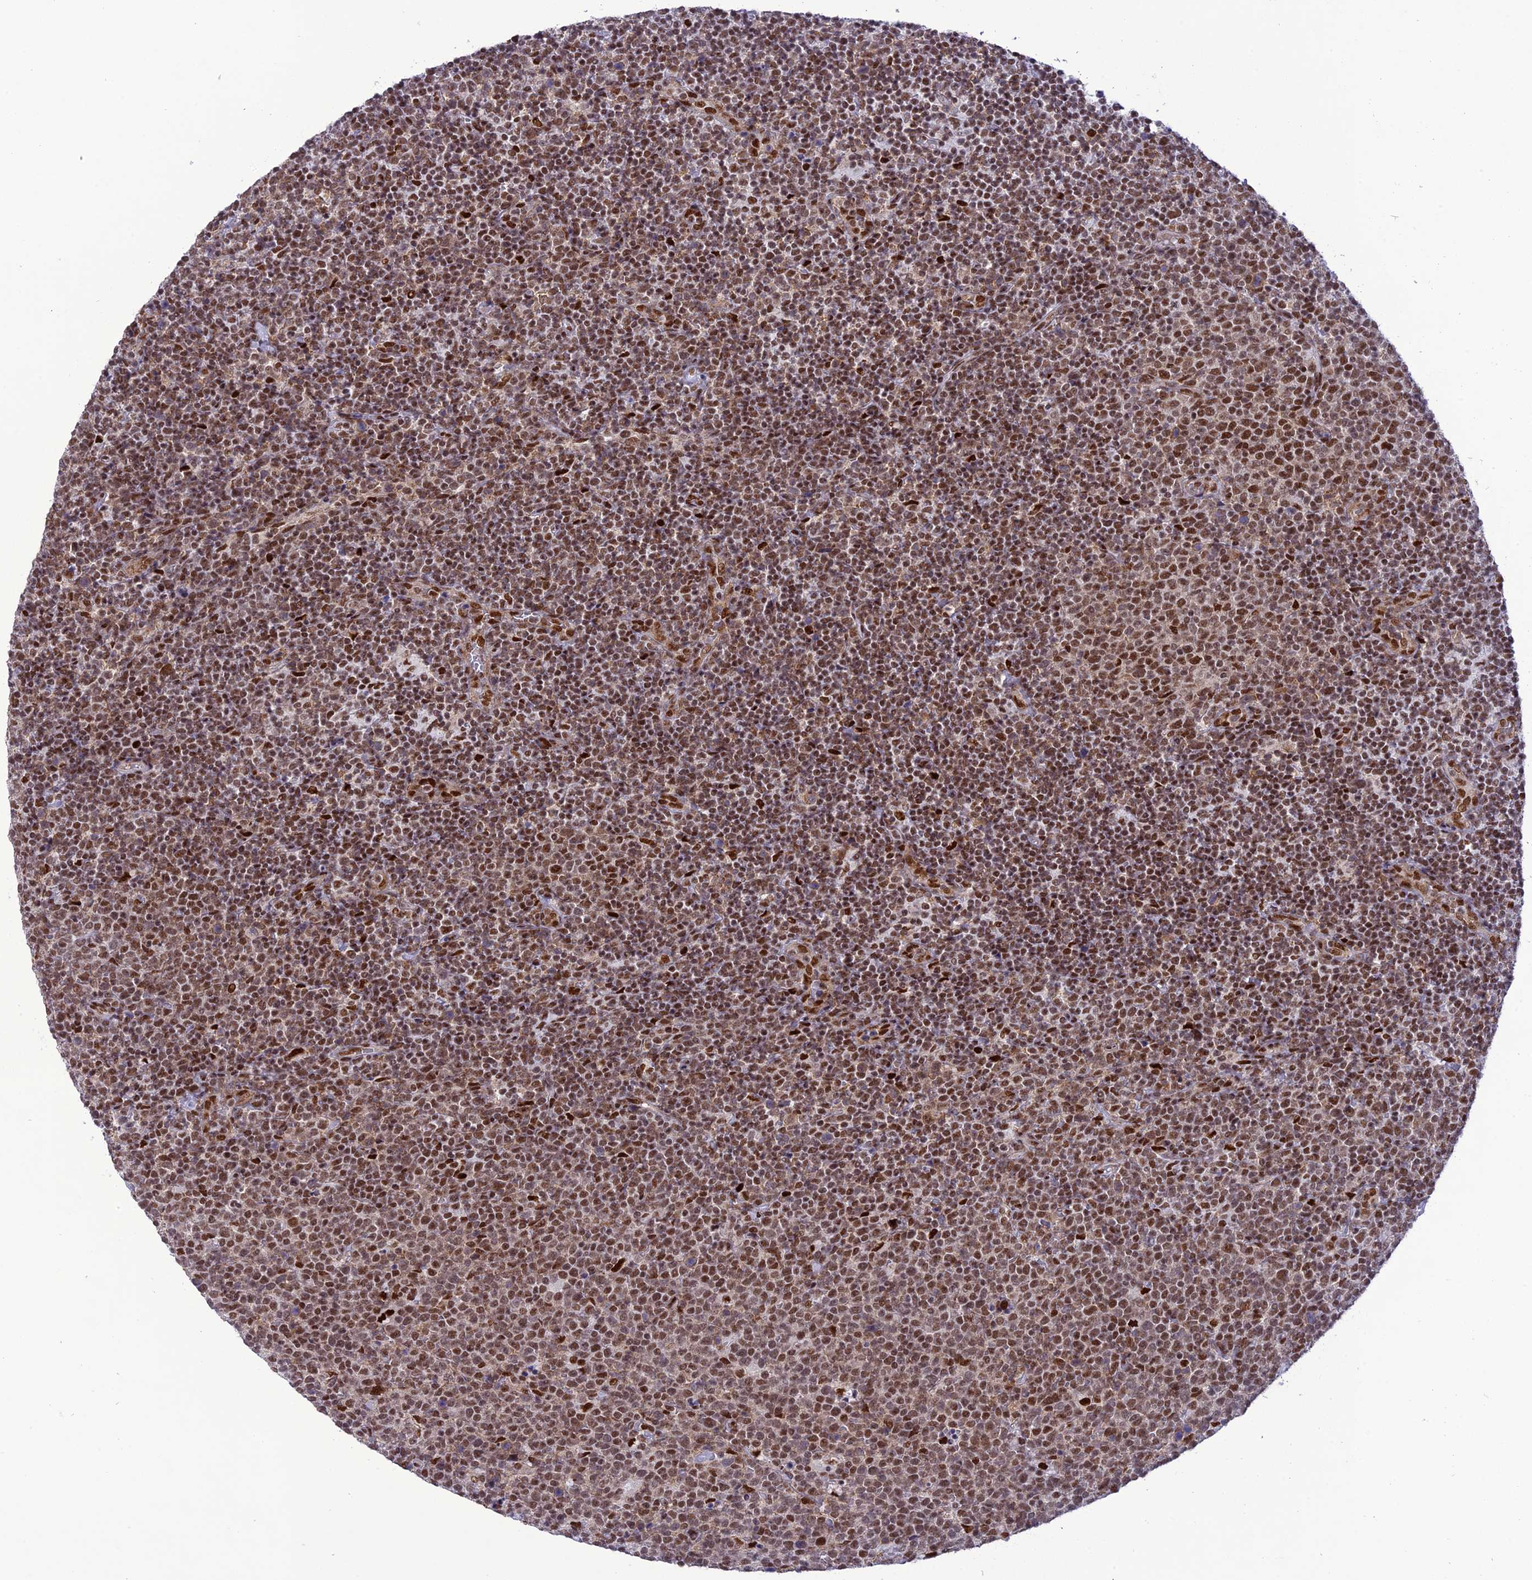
{"staining": {"intensity": "moderate", "quantity": ">75%", "location": "nuclear"}, "tissue": "lymphoma", "cell_type": "Tumor cells", "image_type": "cancer", "snomed": [{"axis": "morphology", "description": "Malignant lymphoma, non-Hodgkin's type, High grade"}, {"axis": "topography", "description": "Lymph node"}], "caption": "Lymphoma stained for a protein reveals moderate nuclear positivity in tumor cells.", "gene": "DDX1", "patient": {"sex": "male", "age": 61}}